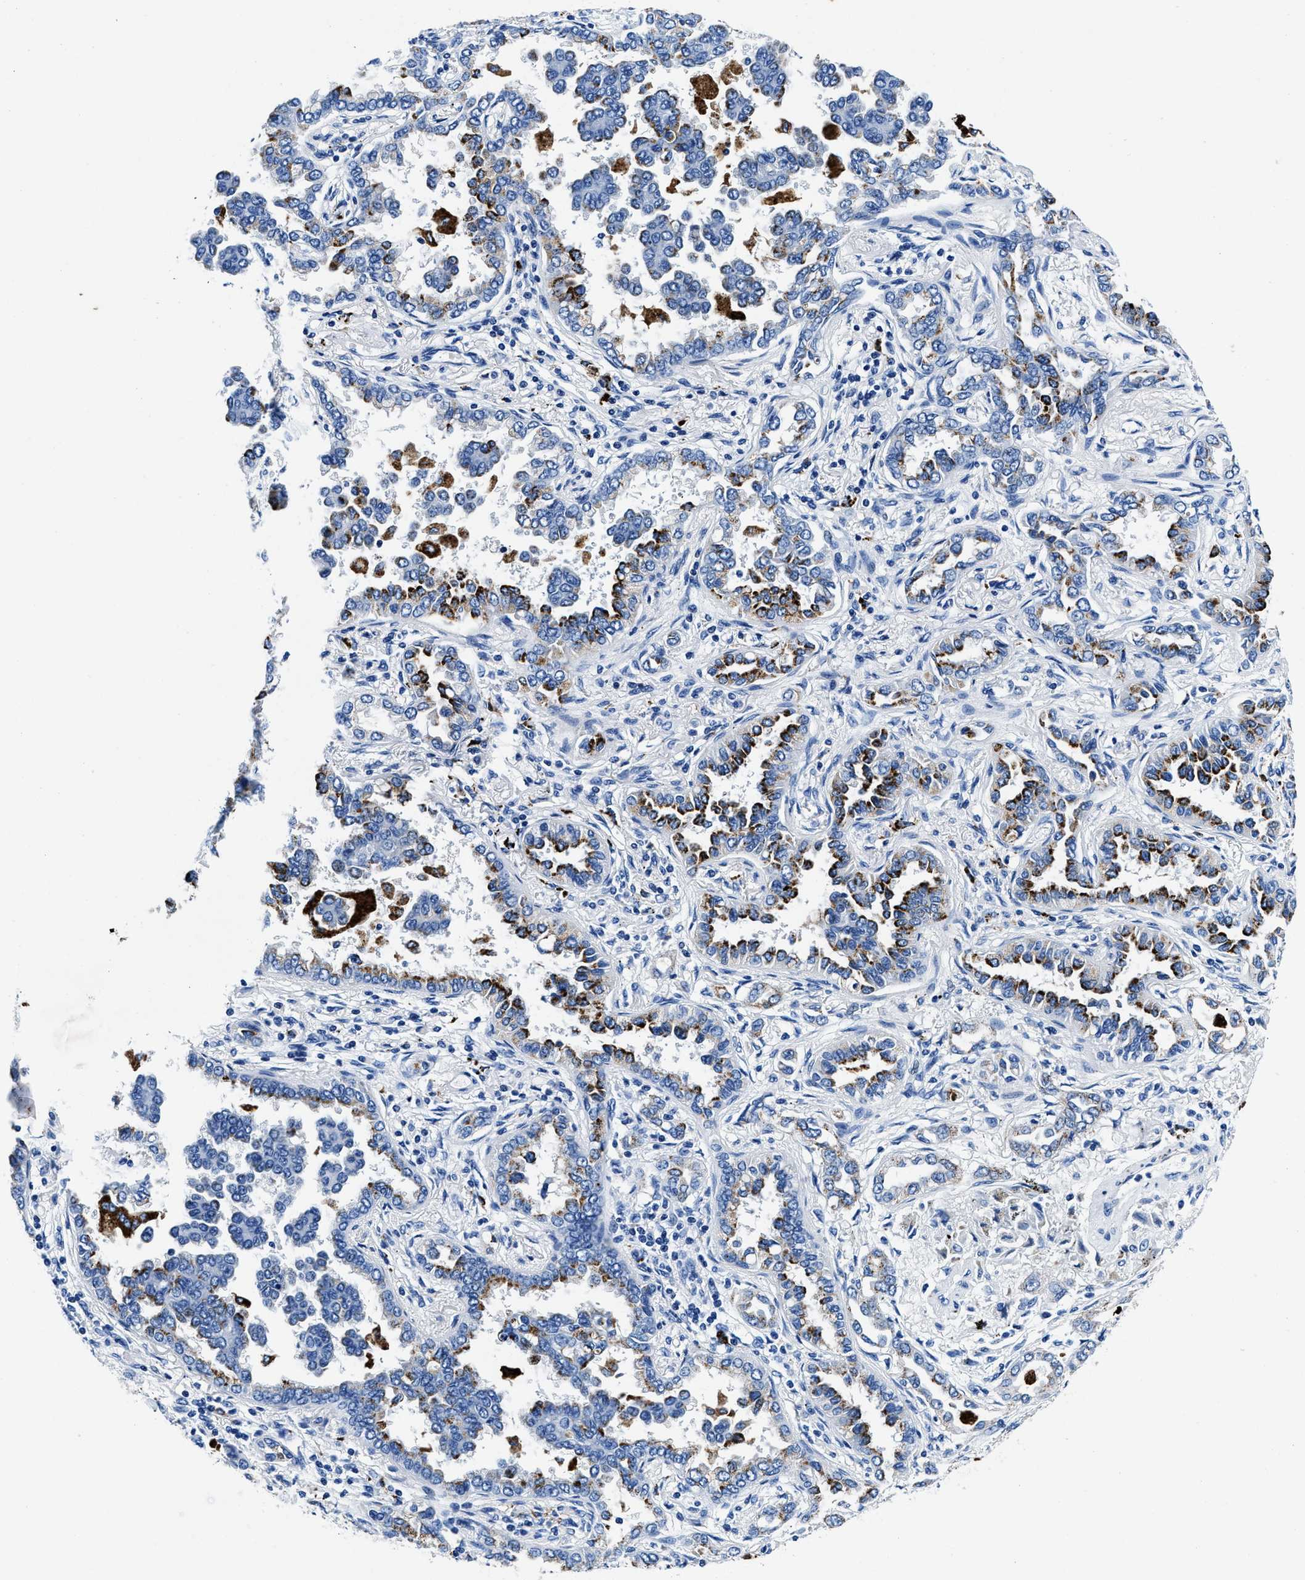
{"staining": {"intensity": "strong", "quantity": "<25%", "location": "cytoplasmic/membranous"}, "tissue": "lung cancer", "cell_type": "Tumor cells", "image_type": "cancer", "snomed": [{"axis": "morphology", "description": "Normal tissue, NOS"}, {"axis": "morphology", "description": "Adenocarcinoma, NOS"}, {"axis": "topography", "description": "Lung"}], "caption": "Protein analysis of adenocarcinoma (lung) tissue displays strong cytoplasmic/membranous staining in approximately <25% of tumor cells.", "gene": "OR14K1", "patient": {"sex": "male", "age": 59}}